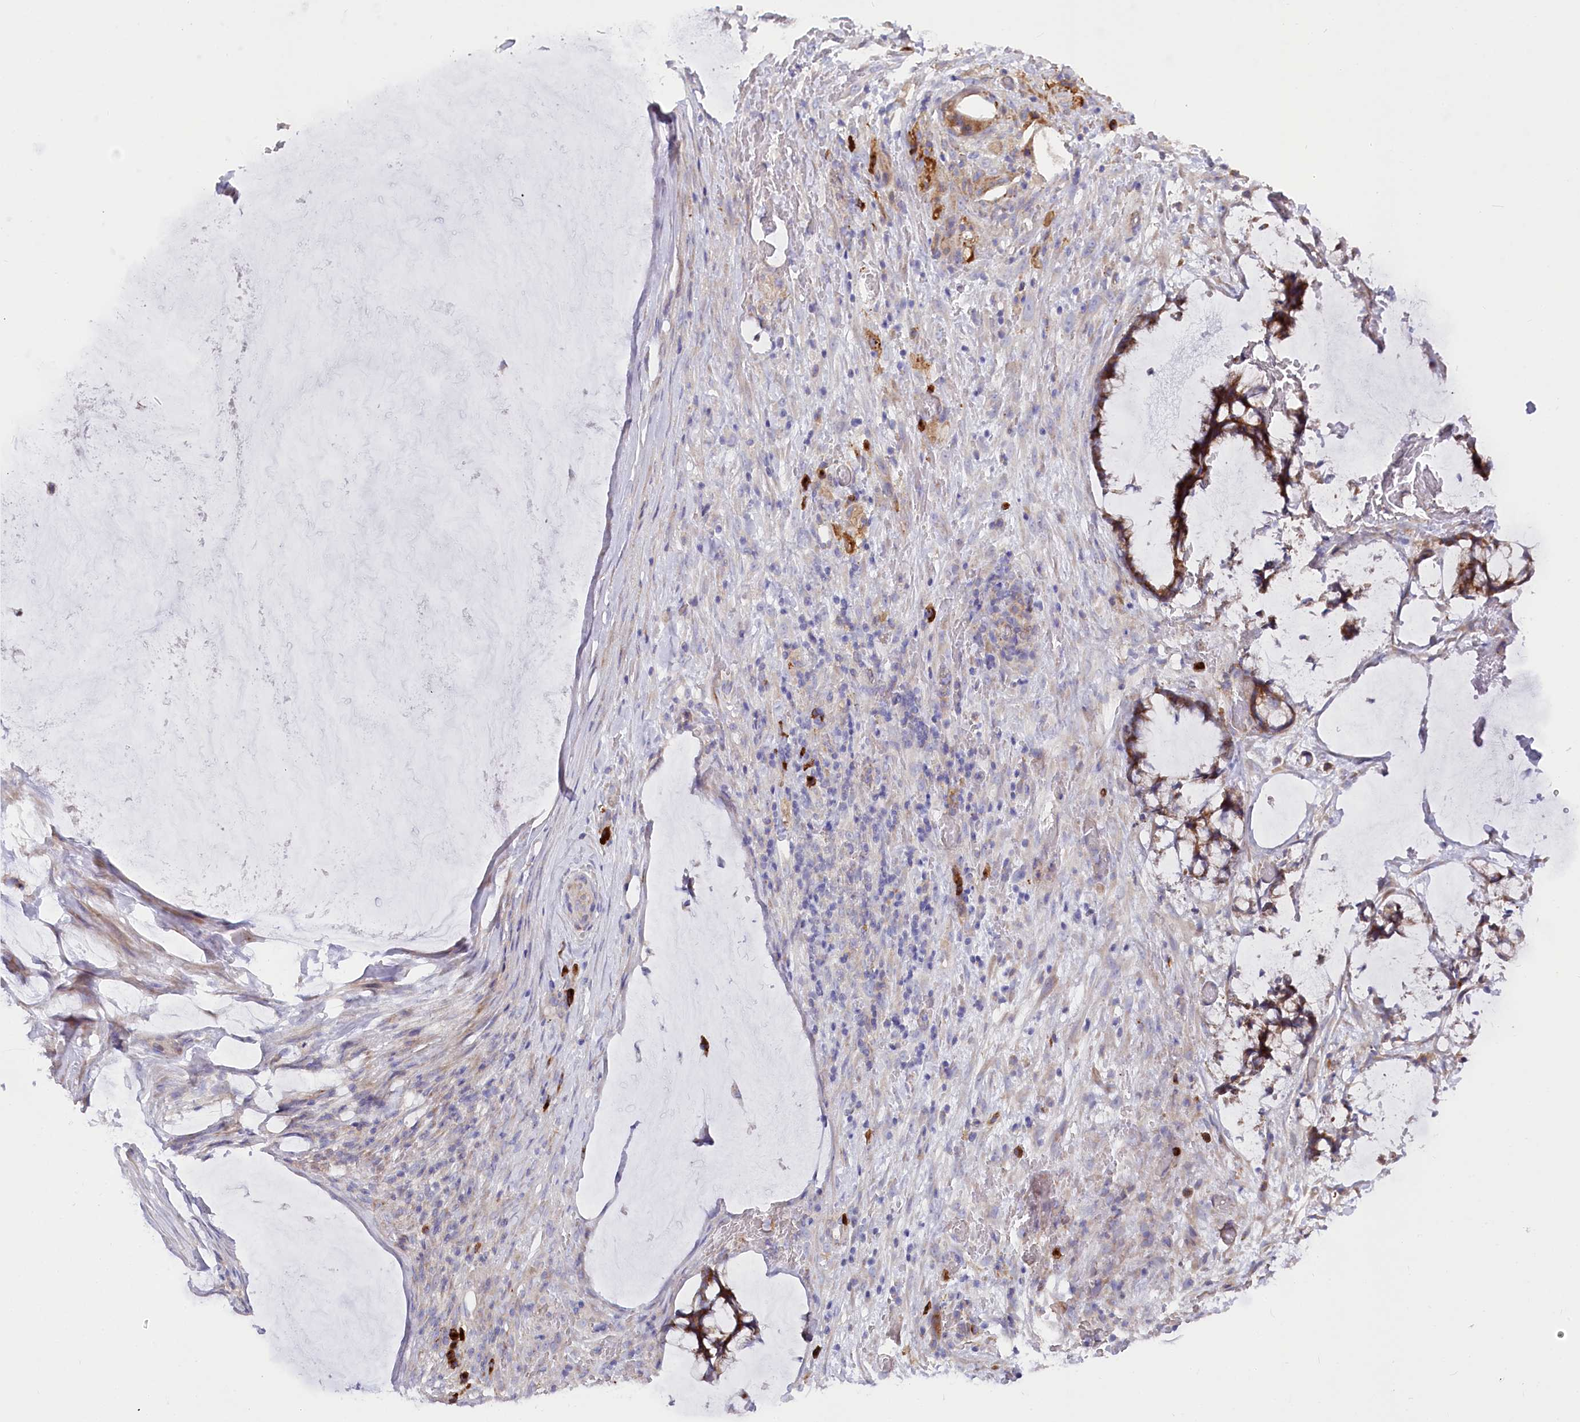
{"staining": {"intensity": "moderate", "quantity": ">75%", "location": "cytoplasmic/membranous"}, "tissue": "ovarian cancer", "cell_type": "Tumor cells", "image_type": "cancer", "snomed": [{"axis": "morphology", "description": "Cystadenocarcinoma, mucinous, NOS"}, {"axis": "topography", "description": "Ovary"}], "caption": "High-power microscopy captured an IHC histopathology image of ovarian cancer (mucinous cystadenocarcinoma), revealing moderate cytoplasmic/membranous positivity in about >75% of tumor cells.", "gene": "POGLUT1", "patient": {"sex": "female", "age": 42}}